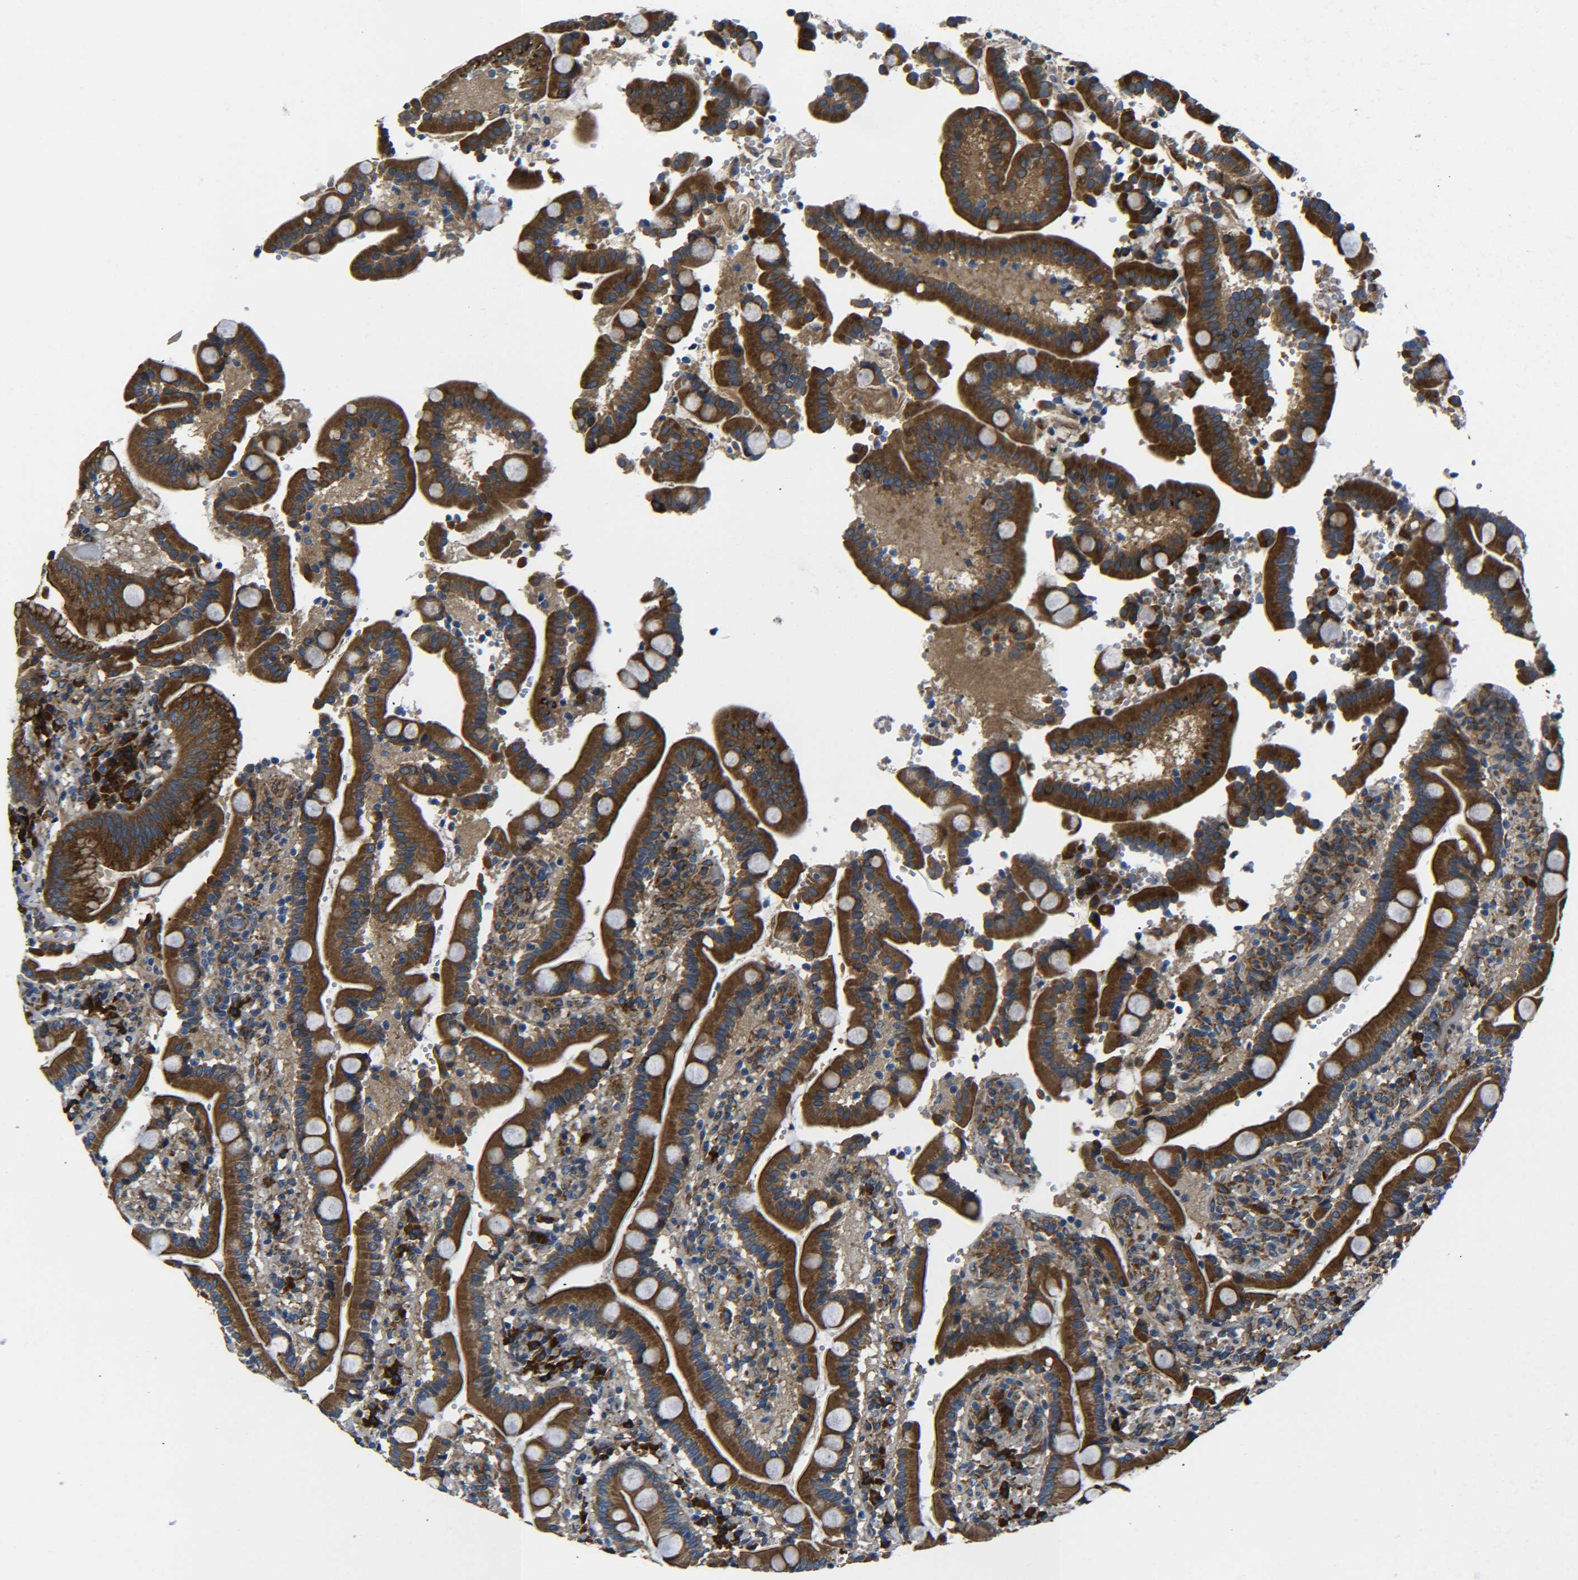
{"staining": {"intensity": "strong", "quantity": ">75%", "location": "cytoplasmic/membranous"}, "tissue": "duodenum", "cell_type": "Glandular cells", "image_type": "normal", "snomed": [{"axis": "morphology", "description": "Normal tissue, NOS"}, {"axis": "topography", "description": "Small intestine, NOS"}], "caption": "Immunohistochemical staining of normal human duodenum displays high levels of strong cytoplasmic/membranous staining in approximately >75% of glandular cells. (brown staining indicates protein expression, while blue staining denotes nuclei).", "gene": "PREB", "patient": {"sex": "female", "age": 71}}